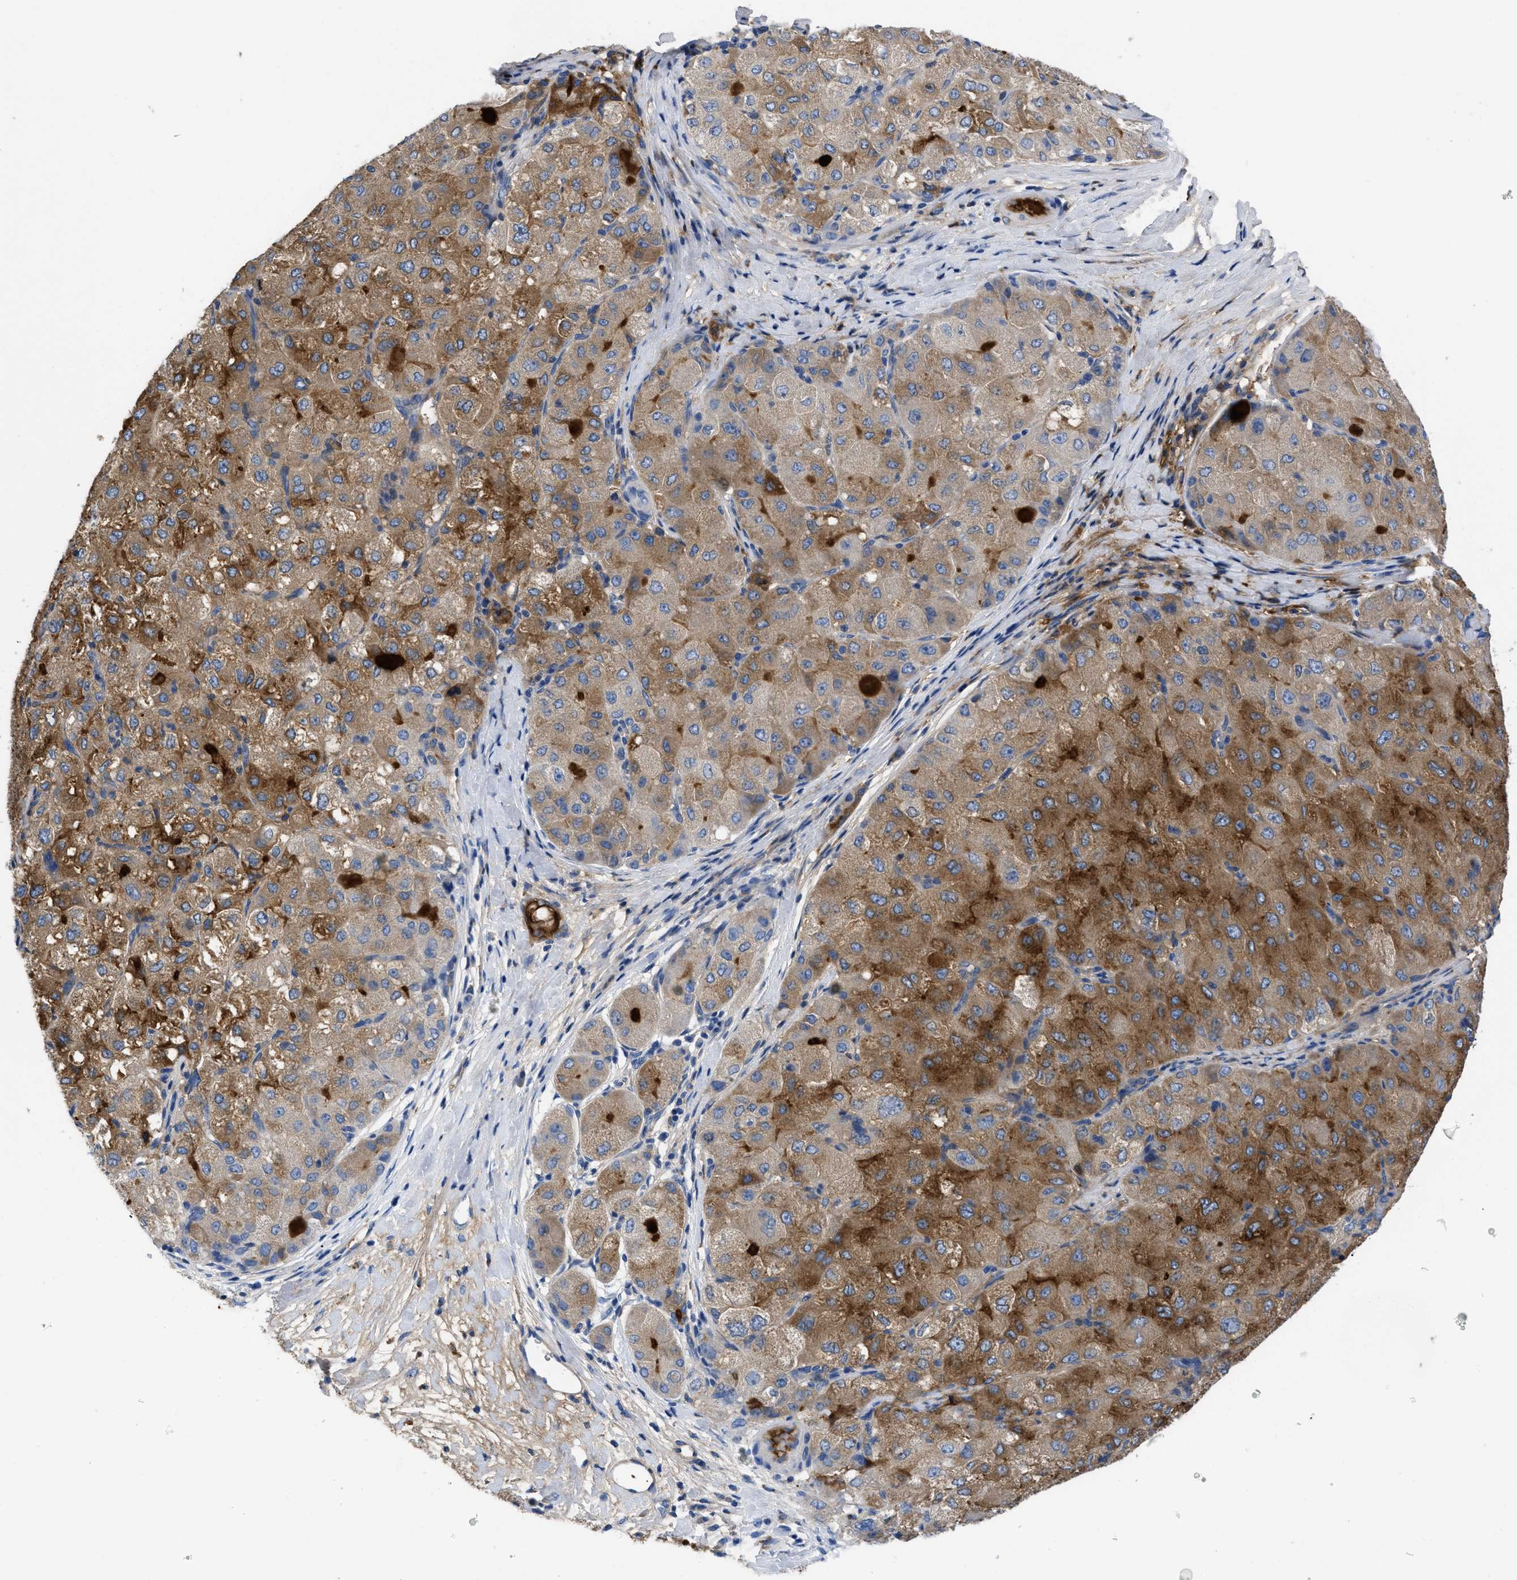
{"staining": {"intensity": "moderate", "quantity": ">75%", "location": "cytoplasmic/membranous"}, "tissue": "liver cancer", "cell_type": "Tumor cells", "image_type": "cancer", "snomed": [{"axis": "morphology", "description": "Carcinoma, Hepatocellular, NOS"}, {"axis": "topography", "description": "Liver"}], "caption": "Liver cancer was stained to show a protein in brown. There is medium levels of moderate cytoplasmic/membranous expression in about >75% of tumor cells. (DAB (3,3'-diaminobenzidine) IHC, brown staining for protein, blue staining for nuclei).", "gene": "SERPINA6", "patient": {"sex": "male", "age": 80}}